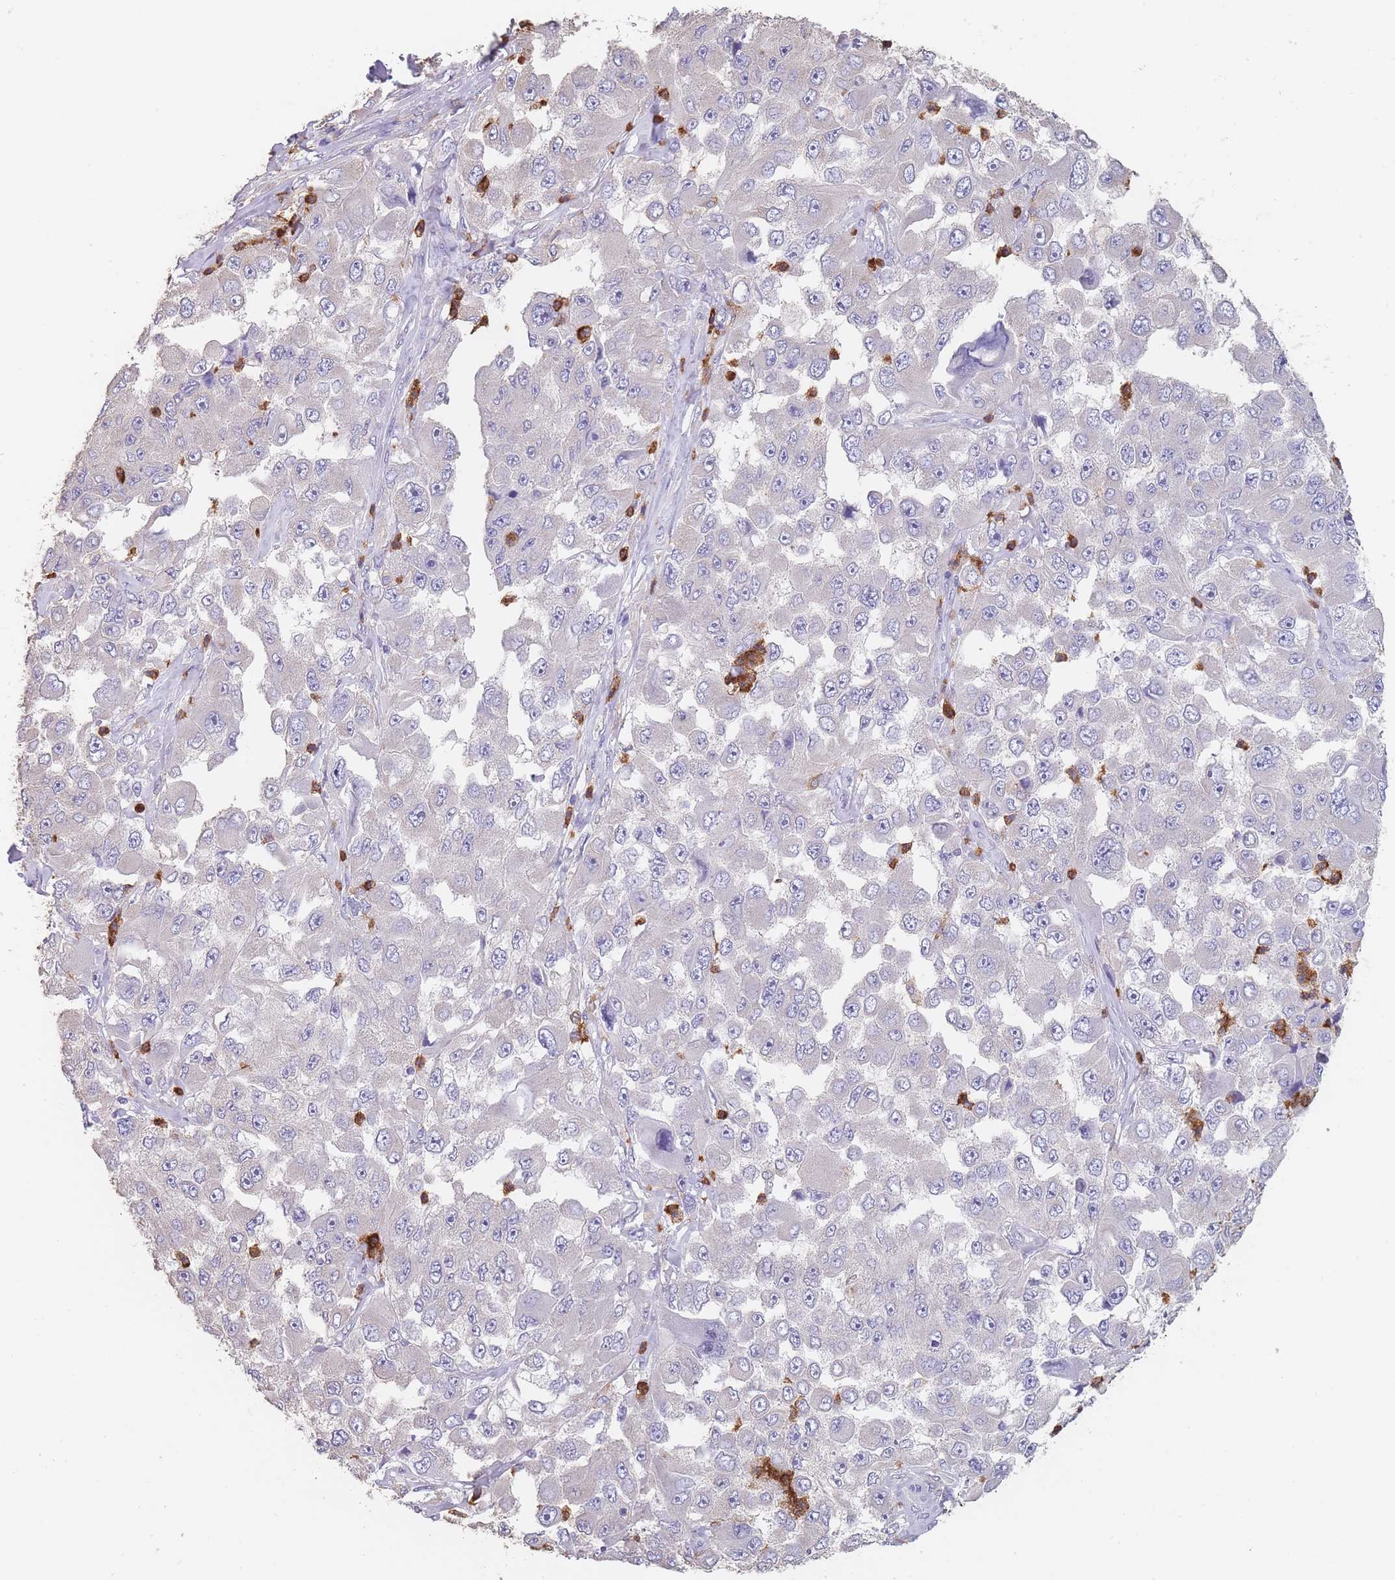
{"staining": {"intensity": "negative", "quantity": "none", "location": "none"}, "tissue": "melanoma", "cell_type": "Tumor cells", "image_type": "cancer", "snomed": [{"axis": "morphology", "description": "Malignant melanoma, Metastatic site"}, {"axis": "topography", "description": "Lymph node"}], "caption": "The image displays no significant positivity in tumor cells of malignant melanoma (metastatic site).", "gene": "CLEC12A", "patient": {"sex": "male", "age": 62}}